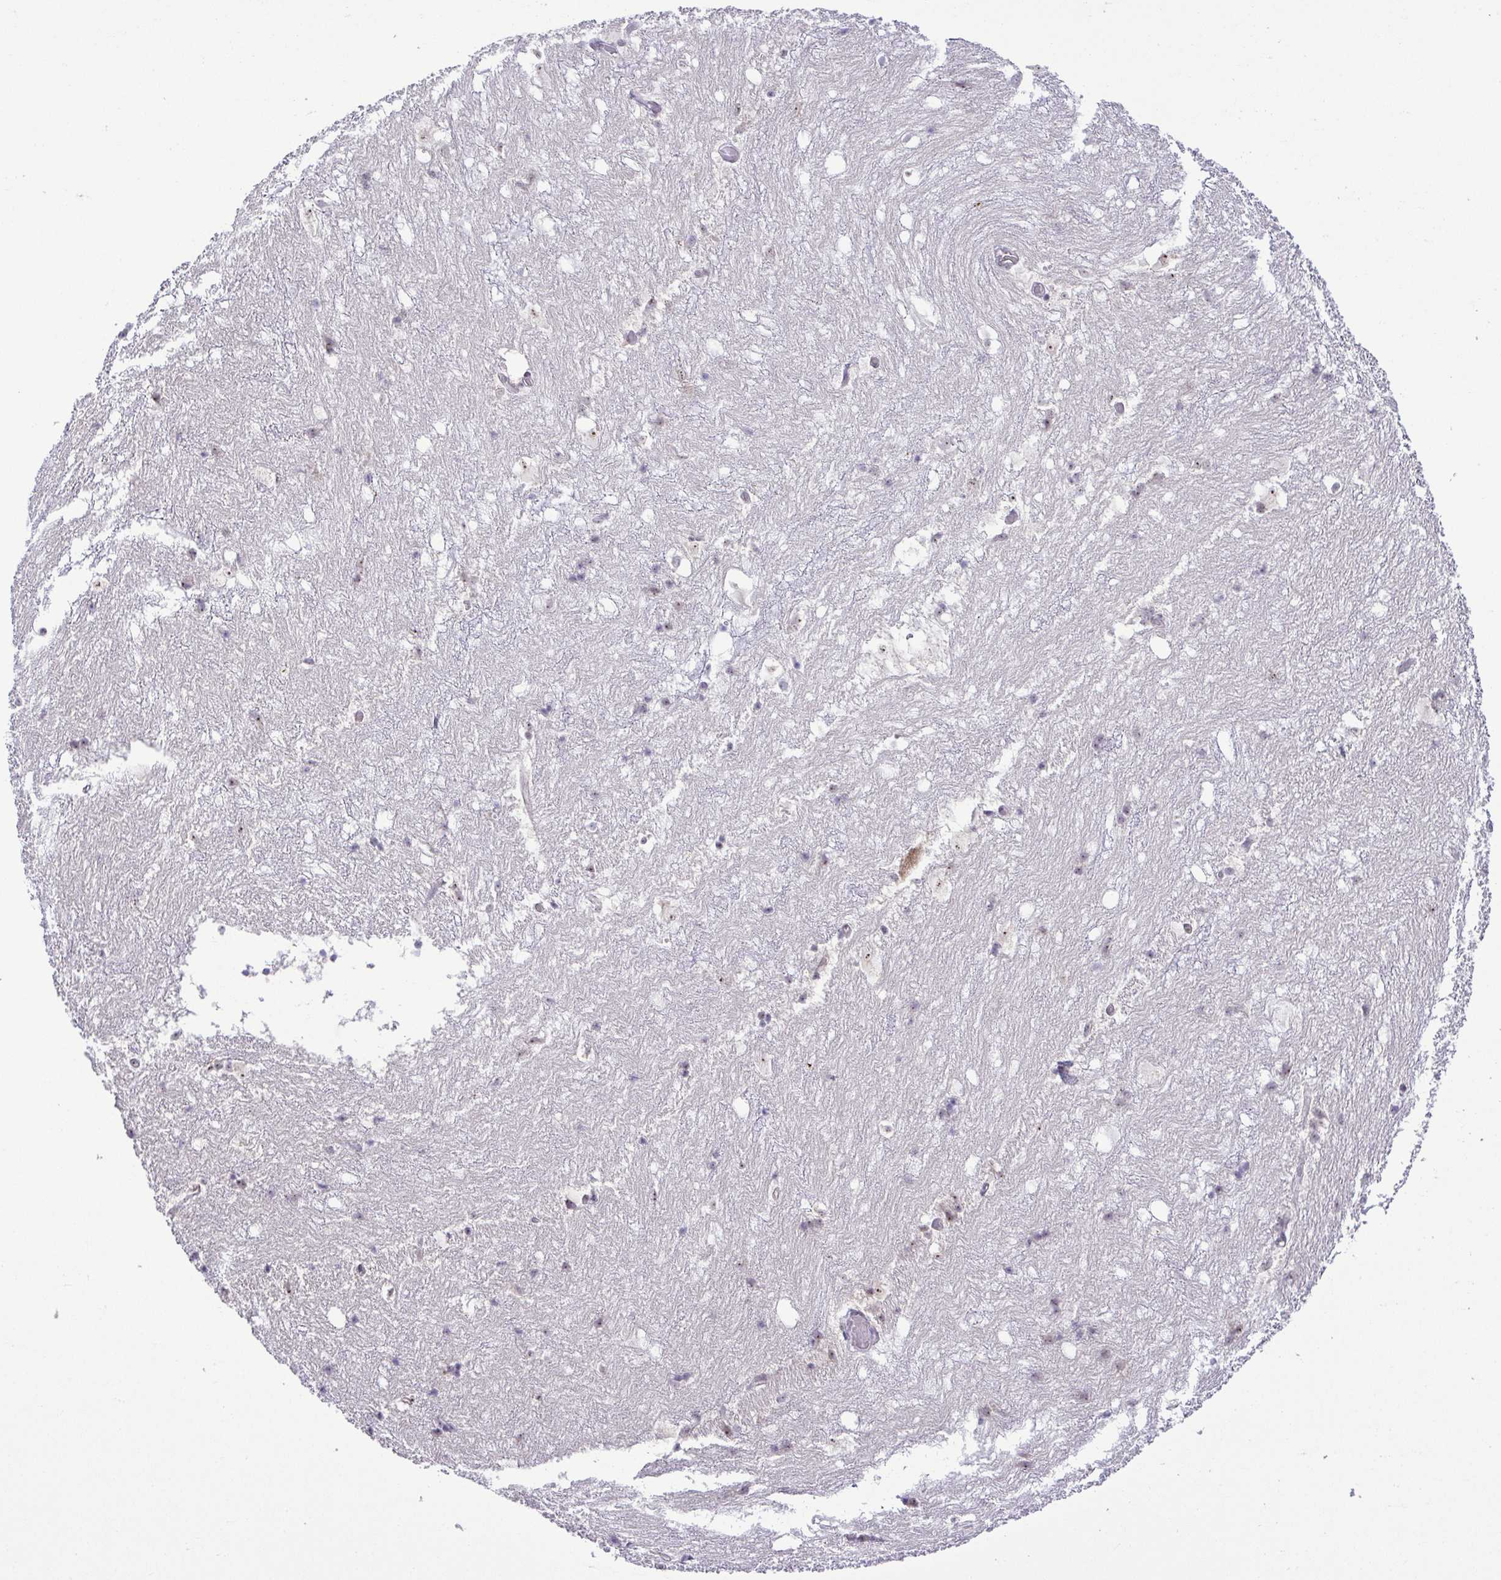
{"staining": {"intensity": "negative", "quantity": "none", "location": "none"}, "tissue": "hippocampus", "cell_type": "Glial cells", "image_type": "normal", "snomed": [{"axis": "morphology", "description": "Normal tissue, NOS"}, {"axis": "topography", "description": "Hippocampus"}], "caption": "This is an immunohistochemistry micrograph of unremarkable human hippocampus. There is no staining in glial cells.", "gene": "RSL24D1", "patient": {"sex": "female", "age": 52}}